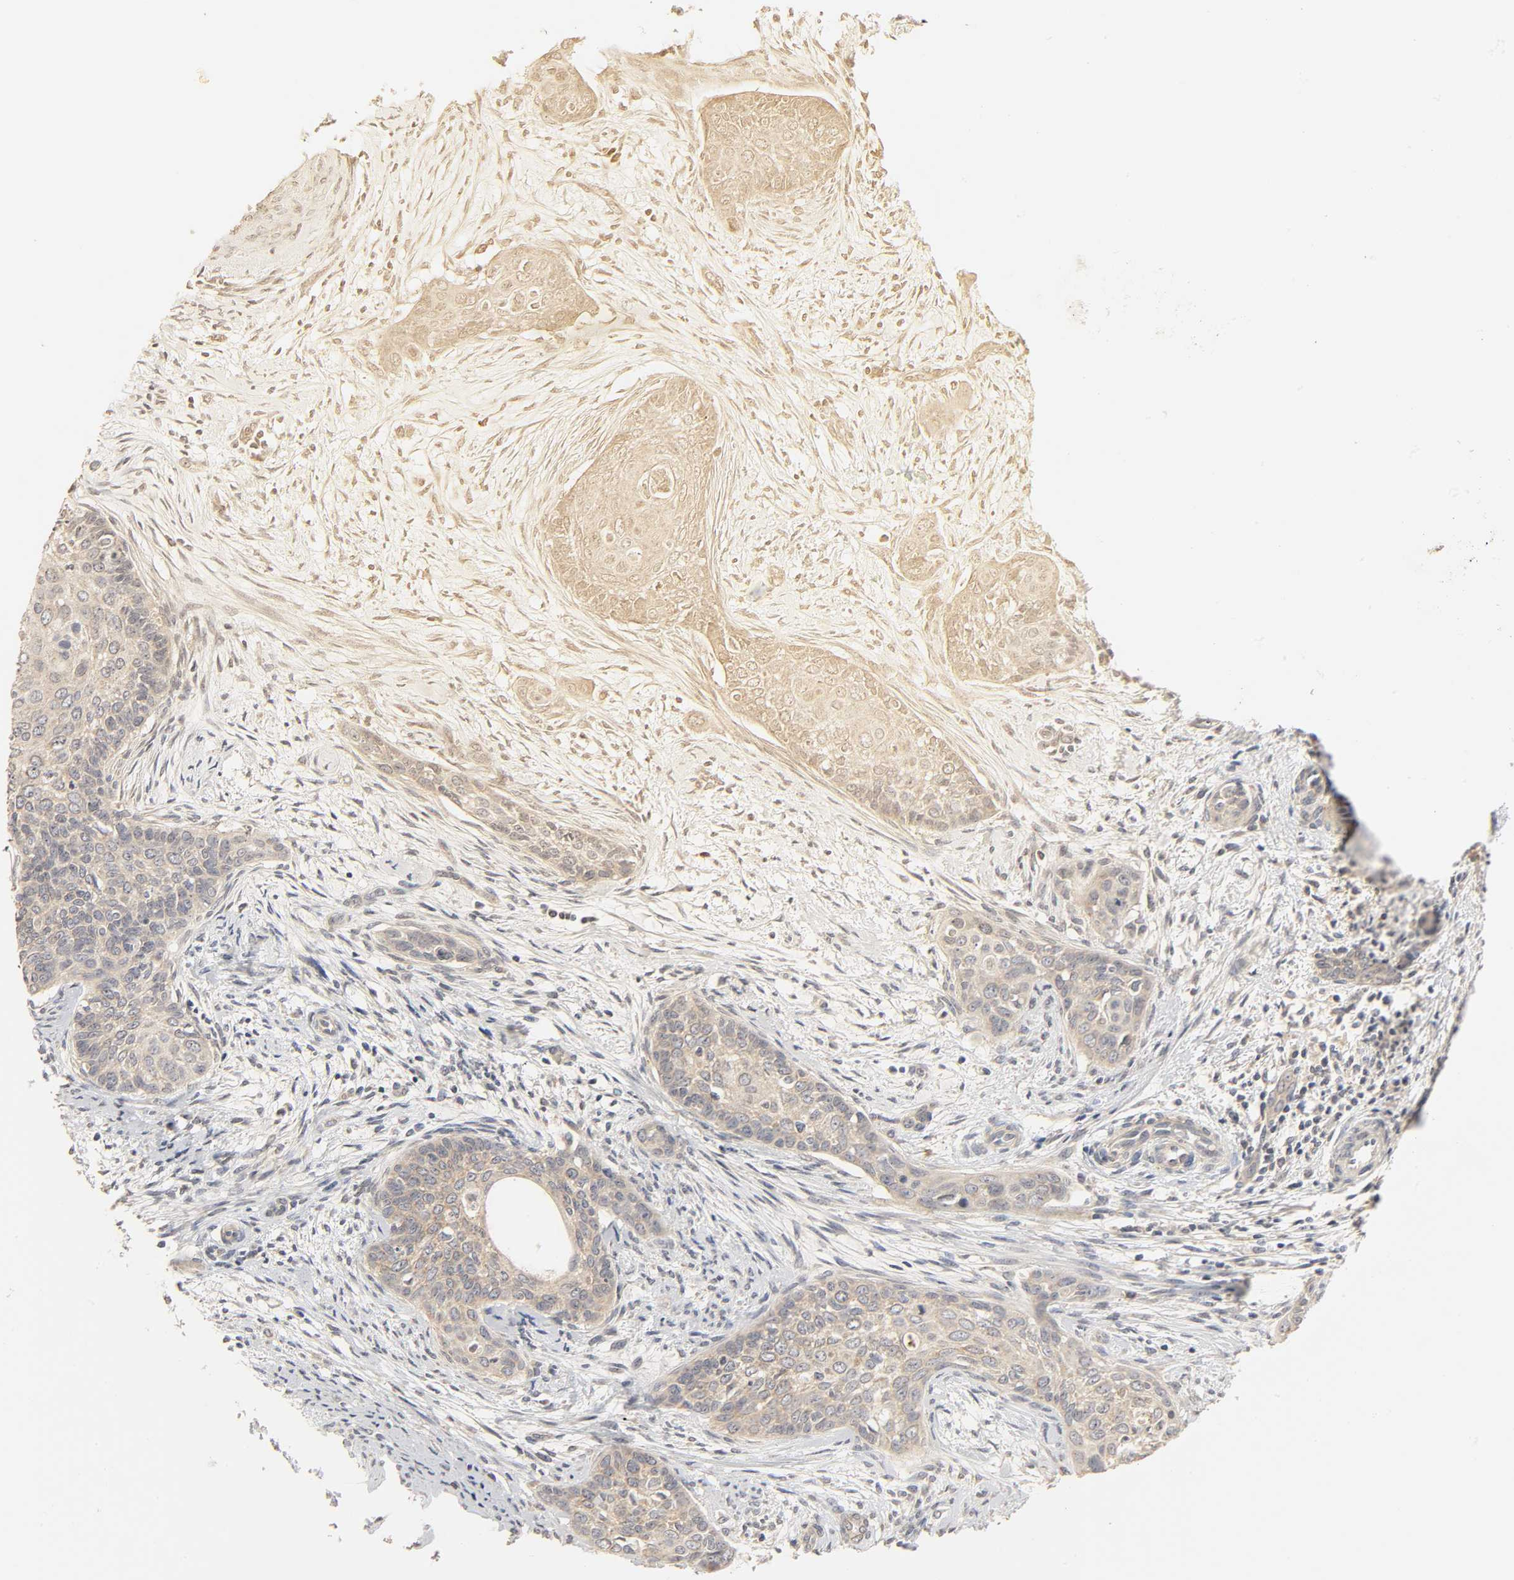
{"staining": {"intensity": "weak", "quantity": ">75%", "location": "cytoplasmic/membranous"}, "tissue": "cervical cancer", "cell_type": "Tumor cells", "image_type": "cancer", "snomed": [{"axis": "morphology", "description": "Squamous cell carcinoma, NOS"}, {"axis": "topography", "description": "Cervix"}], "caption": "Tumor cells reveal low levels of weak cytoplasmic/membranous positivity in about >75% of cells in human cervical cancer. (Brightfield microscopy of DAB IHC at high magnification).", "gene": "CLEC4E", "patient": {"sex": "female", "age": 33}}